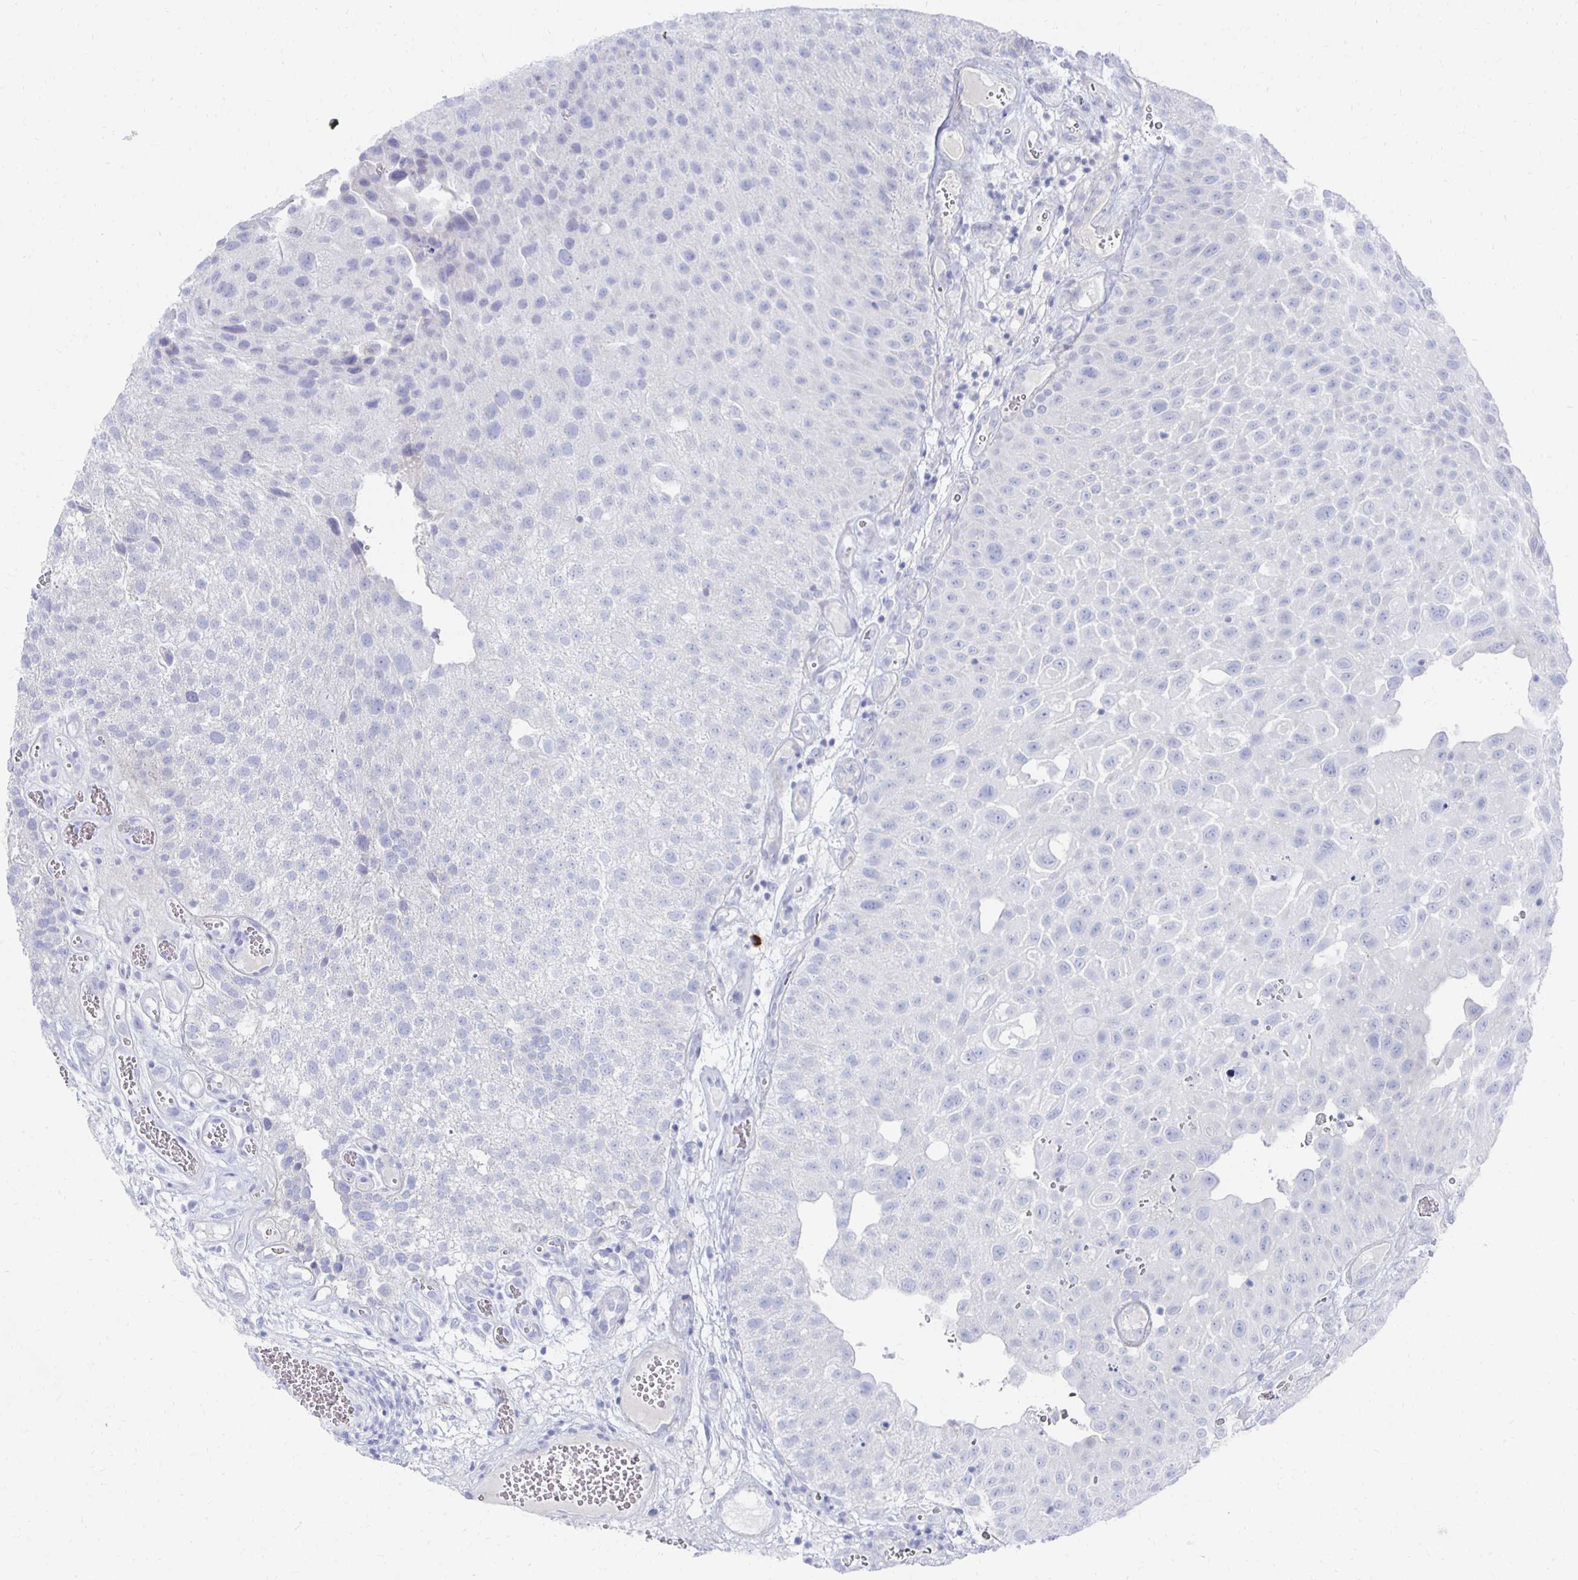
{"staining": {"intensity": "negative", "quantity": "none", "location": "none"}, "tissue": "urothelial cancer", "cell_type": "Tumor cells", "image_type": "cancer", "snomed": [{"axis": "morphology", "description": "Urothelial carcinoma, Low grade"}, {"axis": "topography", "description": "Urinary bladder"}], "caption": "Tumor cells show no significant expression in urothelial cancer. Nuclei are stained in blue.", "gene": "PRDM7", "patient": {"sex": "male", "age": 72}}